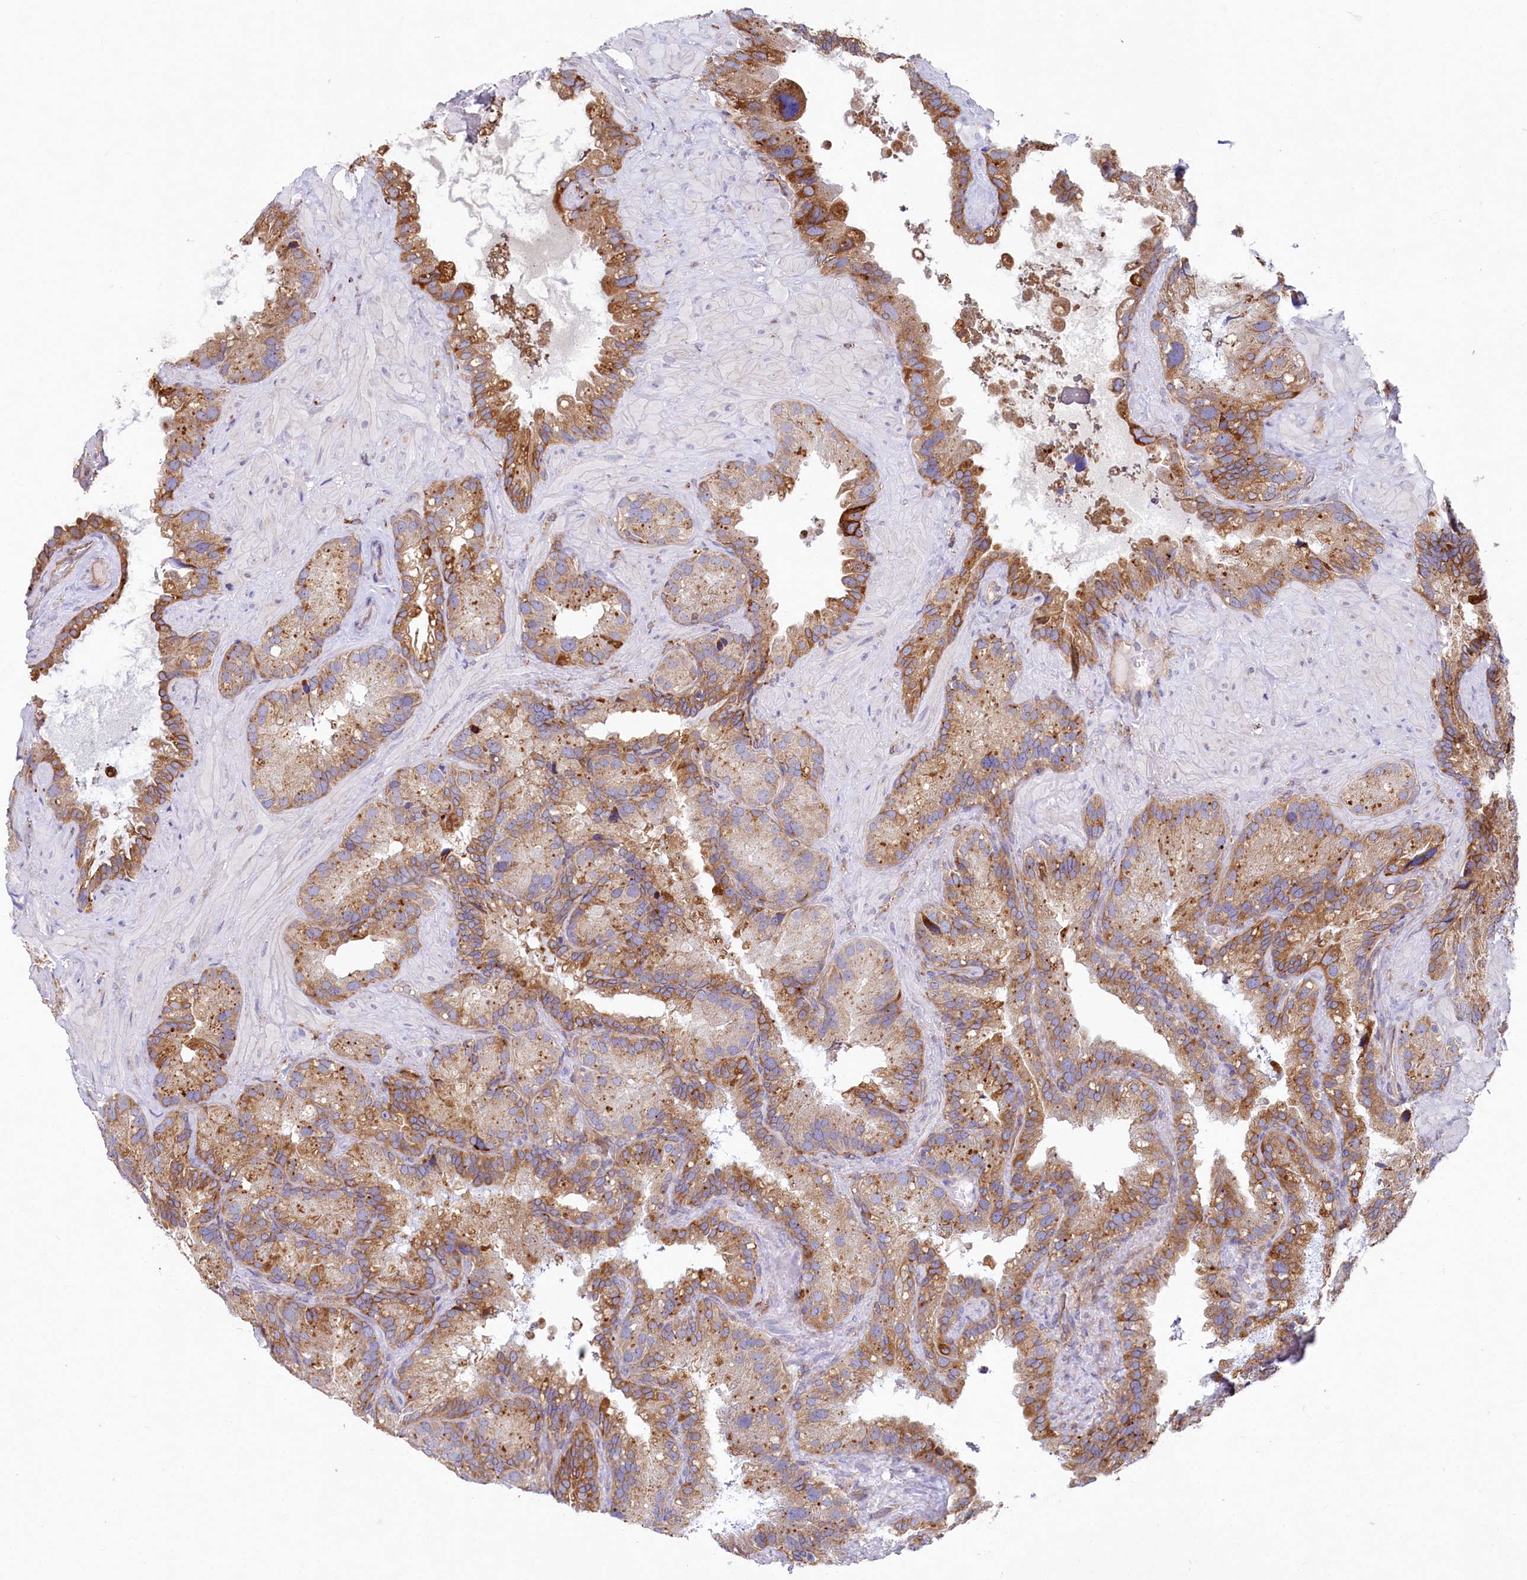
{"staining": {"intensity": "moderate", "quantity": ">75%", "location": "cytoplasmic/membranous"}, "tissue": "seminal vesicle", "cell_type": "Glandular cells", "image_type": "normal", "snomed": [{"axis": "morphology", "description": "Normal tissue, NOS"}, {"axis": "topography", "description": "Prostate"}, {"axis": "topography", "description": "Seminal veicle"}], "caption": "High-power microscopy captured an IHC histopathology image of normal seminal vesicle, revealing moderate cytoplasmic/membranous staining in approximately >75% of glandular cells.", "gene": "CHID1", "patient": {"sex": "male", "age": 68}}